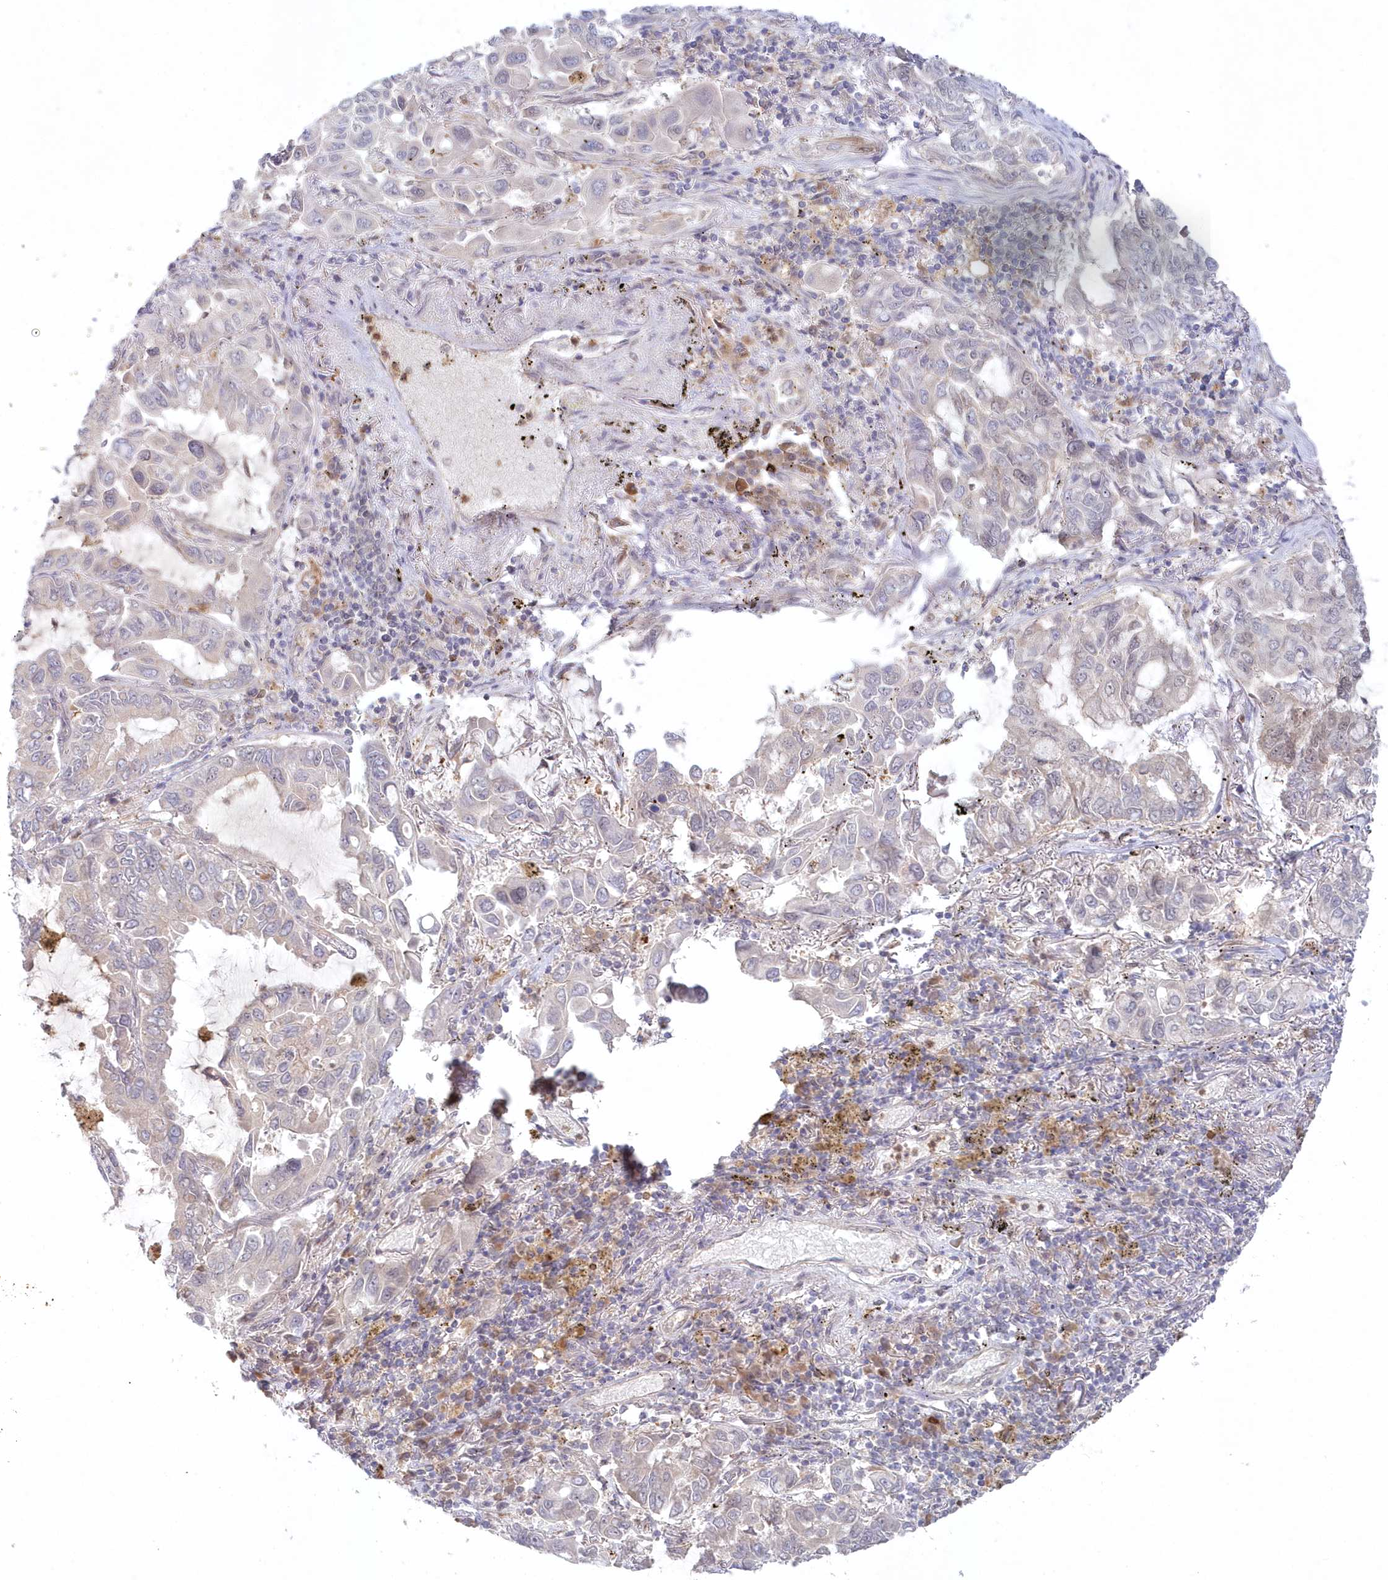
{"staining": {"intensity": "negative", "quantity": "none", "location": "none"}, "tissue": "lung cancer", "cell_type": "Tumor cells", "image_type": "cancer", "snomed": [{"axis": "morphology", "description": "Adenocarcinoma, NOS"}, {"axis": "topography", "description": "Lung"}], "caption": "High power microscopy photomicrograph of an immunohistochemistry micrograph of lung cancer, revealing no significant expression in tumor cells.", "gene": "GBE1", "patient": {"sex": "male", "age": 64}}